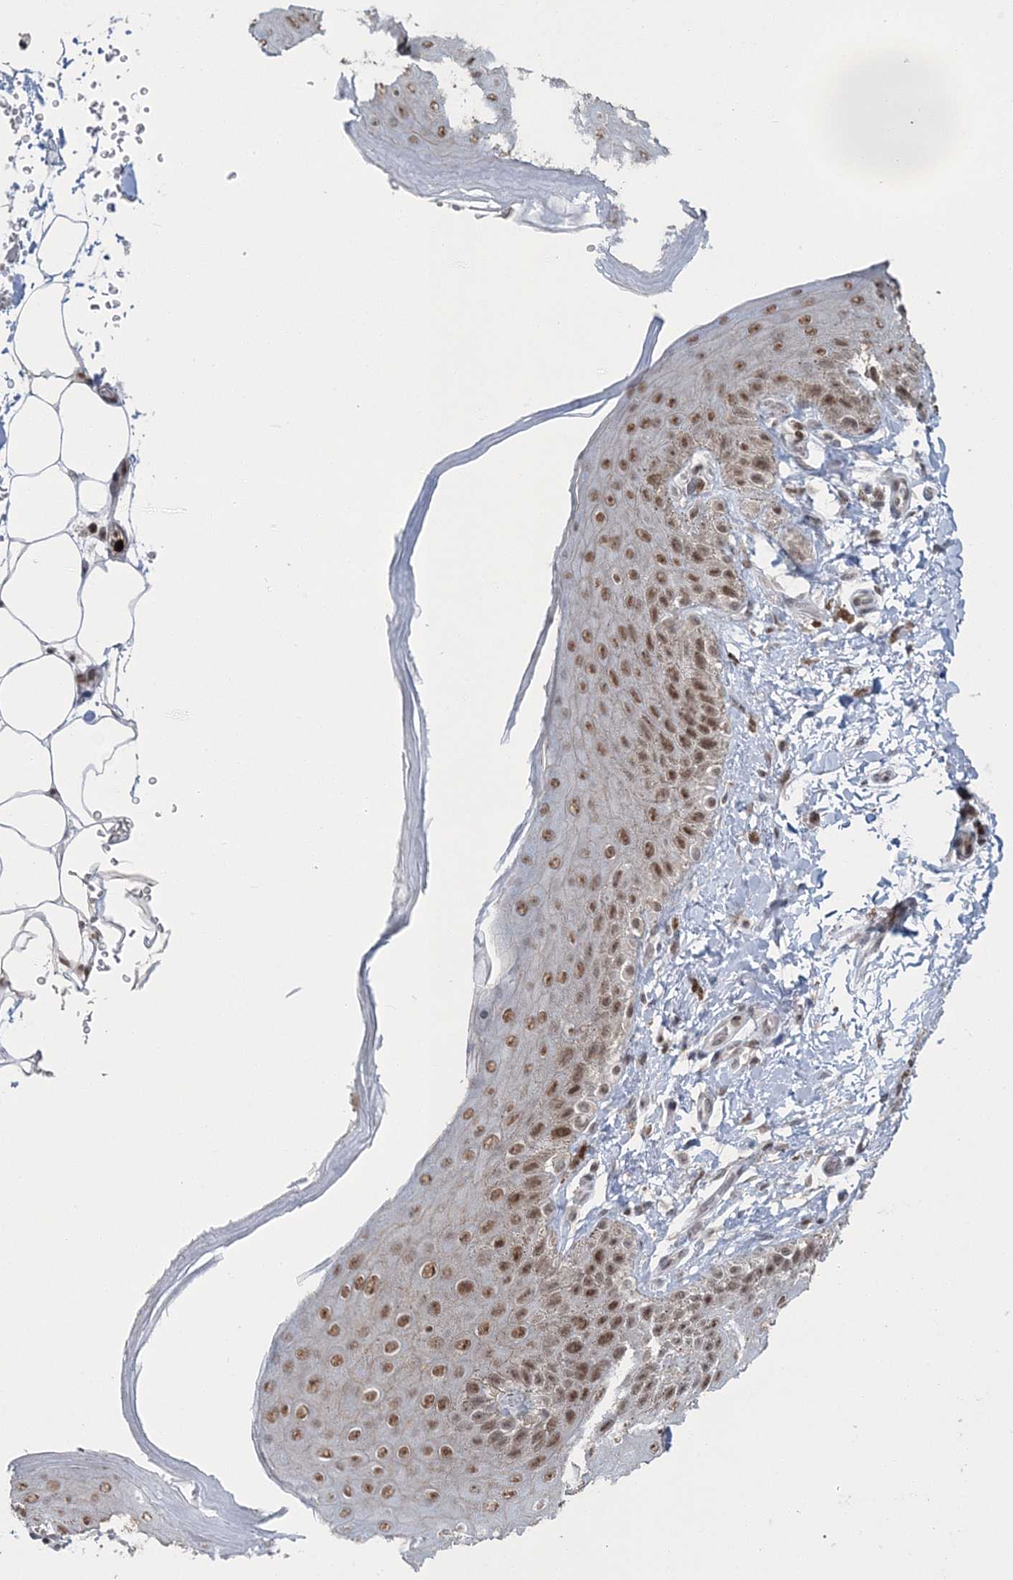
{"staining": {"intensity": "moderate", "quantity": ">75%", "location": "nuclear"}, "tissue": "skin", "cell_type": "Epidermal cells", "image_type": "normal", "snomed": [{"axis": "morphology", "description": "Normal tissue, NOS"}, {"axis": "topography", "description": "Anal"}], "caption": "Moderate nuclear expression is present in about >75% of epidermal cells in benign skin.", "gene": "PDS5A", "patient": {"sex": "male", "age": 44}}